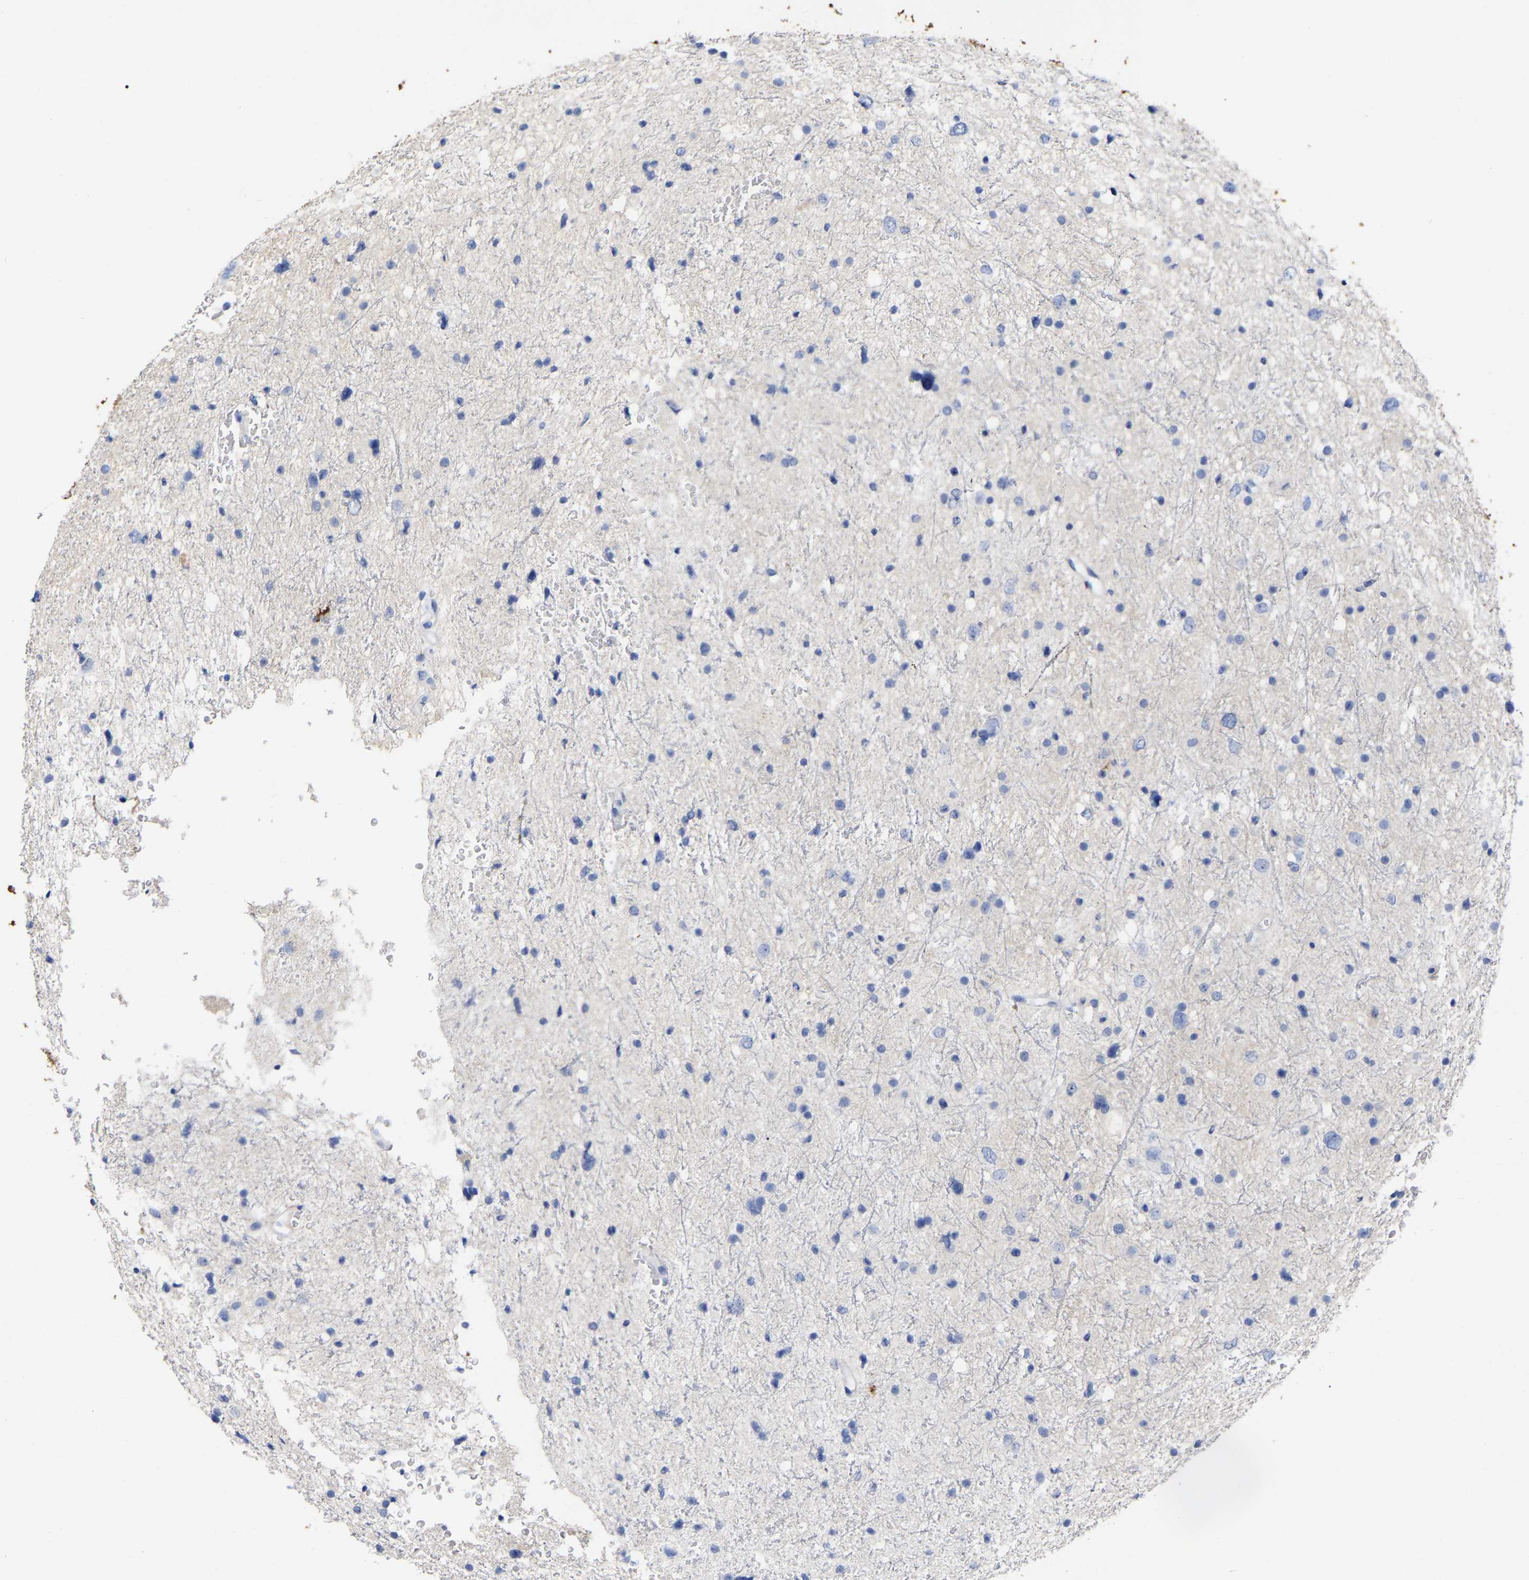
{"staining": {"intensity": "negative", "quantity": "none", "location": "none"}, "tissue": "glioma", "cell_type": "Tumor cells", "image_type": "cancer", "snomed": [{"axis": "morphology", "description": "Glioma, malignant, Low grade"}, {"axis": "topography", "description": "Brain"}], "caption": "Protein analysis of malignant glioma (low-grade) shows no significant positivity in tumor cells.", "gene": "HAPLN1", "patient": {"sex": "female", "age": 37}}